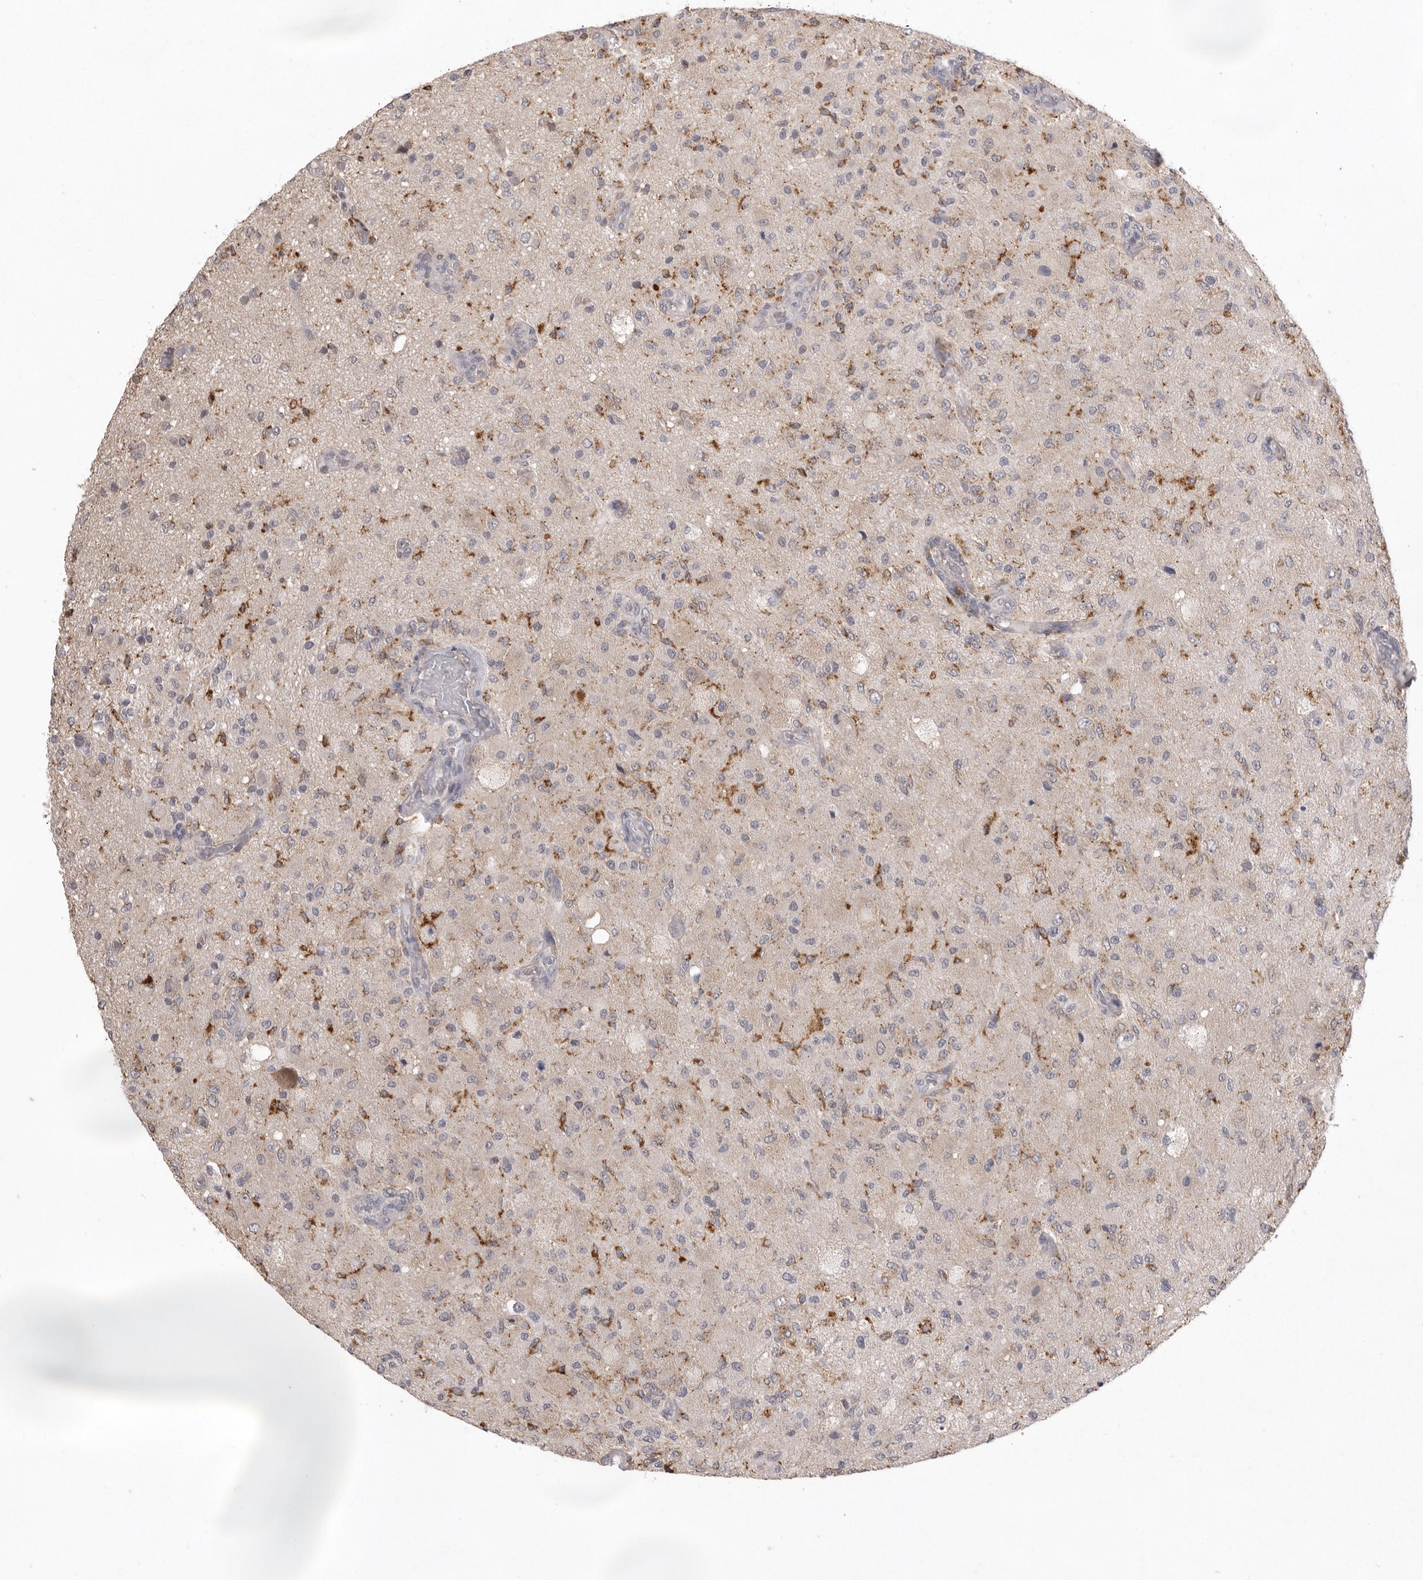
{"staining": {"intensity": "moderate", "quantity": "<25%", "location": "cytoplasmic/membranous"}, "tissue": "glioma", "cell_type": "Tumor cells", "image_type": "cancer", "snomed": [{"axis": "morphology", "description": "Normal tissue, NOS"}, {"axis": "morphology", "description": "Glioma, malignant, High grade"}, {"axis": "topography", "description": "Cerebral cortex"}], "caption": "IHC histopathology image of human malignant high-grade glioma stained for a protein (brown), which exhibits low levels of moderate cytoplasmic/membranous positivity in about <25% of tumor cells.", "gene": "TLR3", "patient": {"sex": "male", "age": 77}}